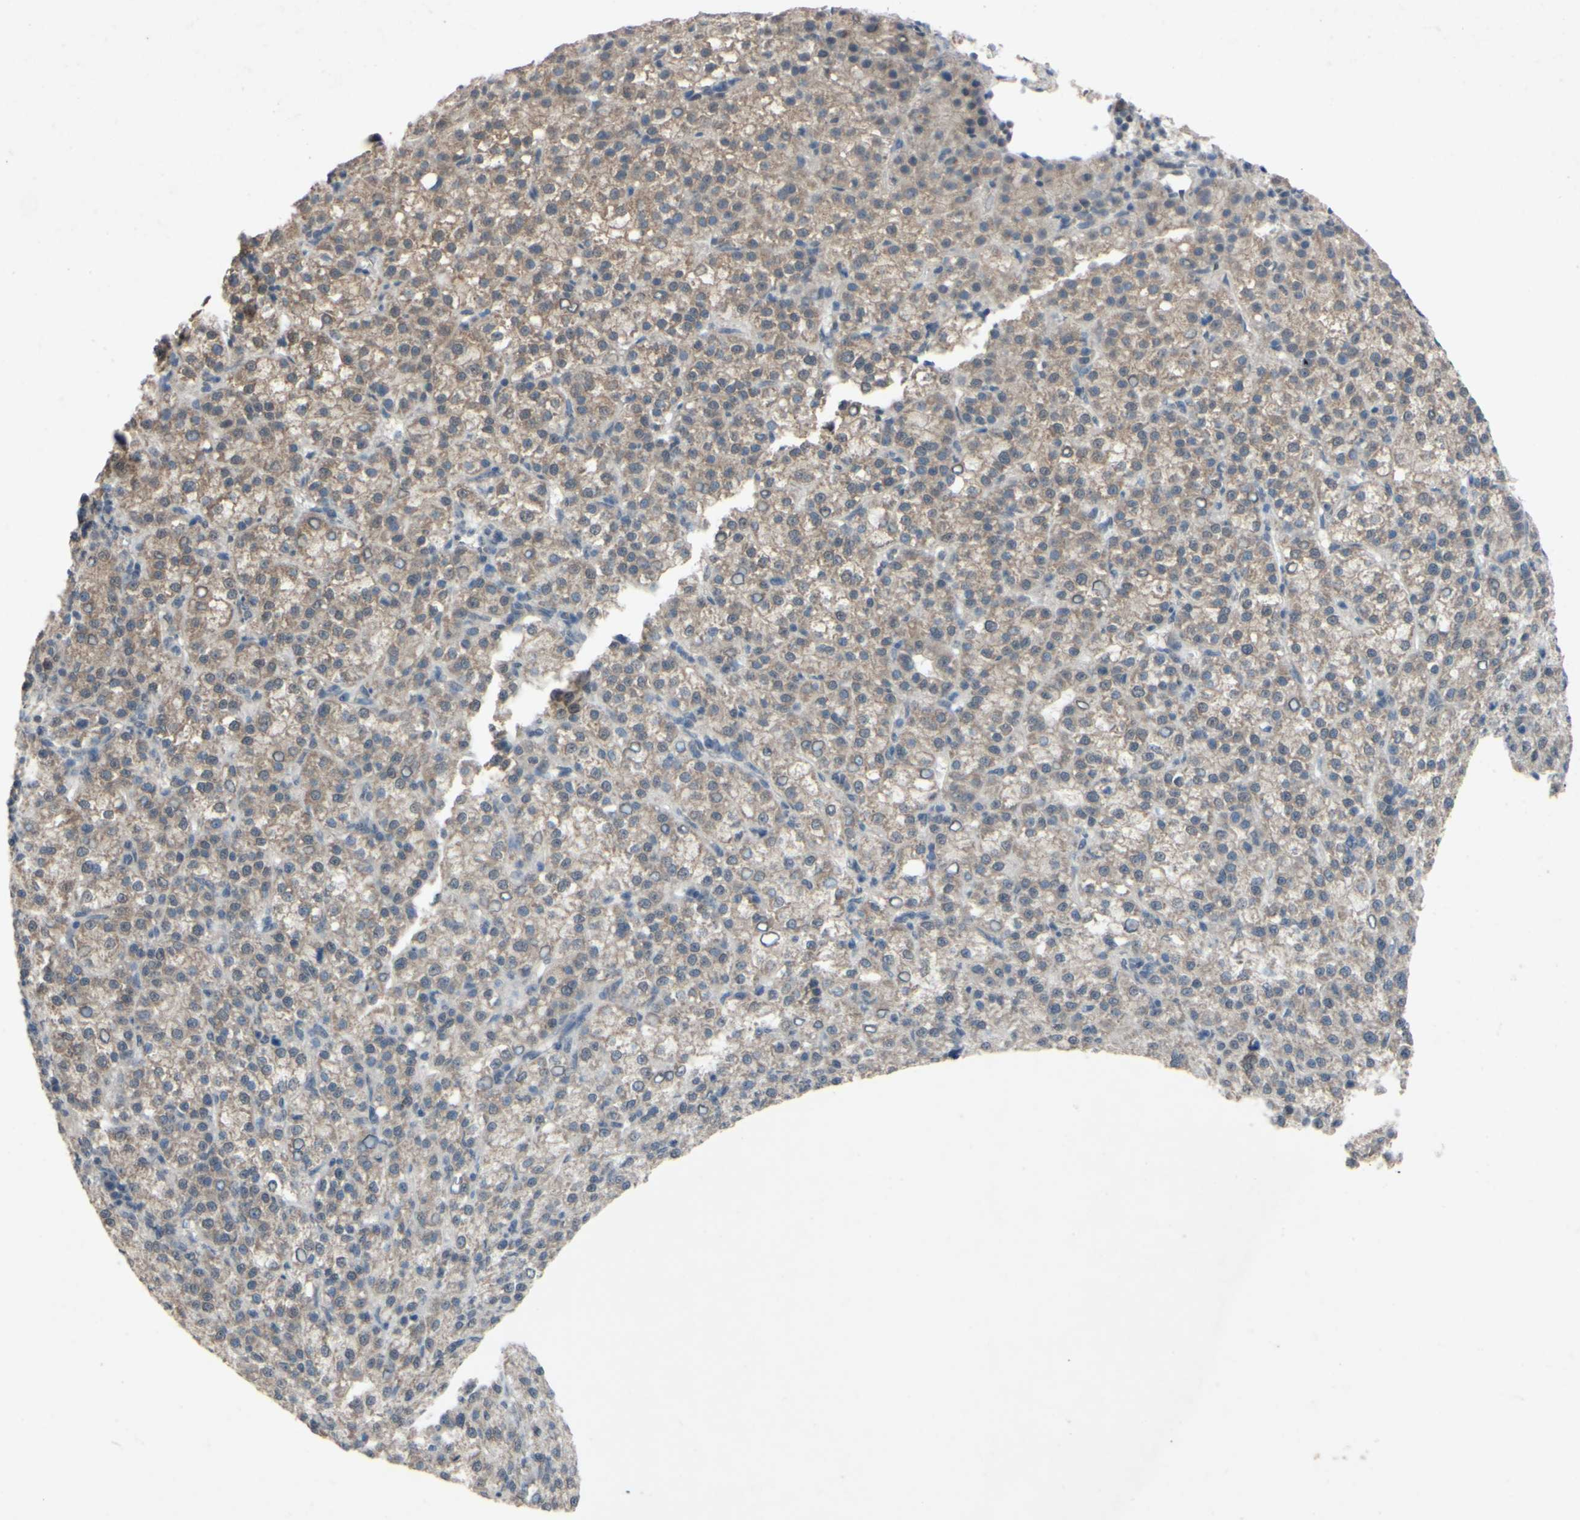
{"staining": {"intensity": "moderate", "quantity": ">75%", "location": "cytoplasmic/membranous"}, "tissue": "liver cancer", "cell_type": "Tumor cells", "image_type": "cancer", "snomed": [{"axis": "morphology", "description": "Carcinoma, Hepatocellular, NOS"}, {"axis": "topography", "description": "Liver"}], "caption": "Liver cancer (hepatocellular carcinoma) stained for a protein exhibits moderate cytoplasmic/membranous positivity in tumor cells. (Stains: DAB (3,3'-diaminobenzidine) in brown, nuclei in blue, Microscopy: brightfield microscopy at high magnification).", "gene": "CDCP1", "patient": {"sex": "female", "age": 58}}